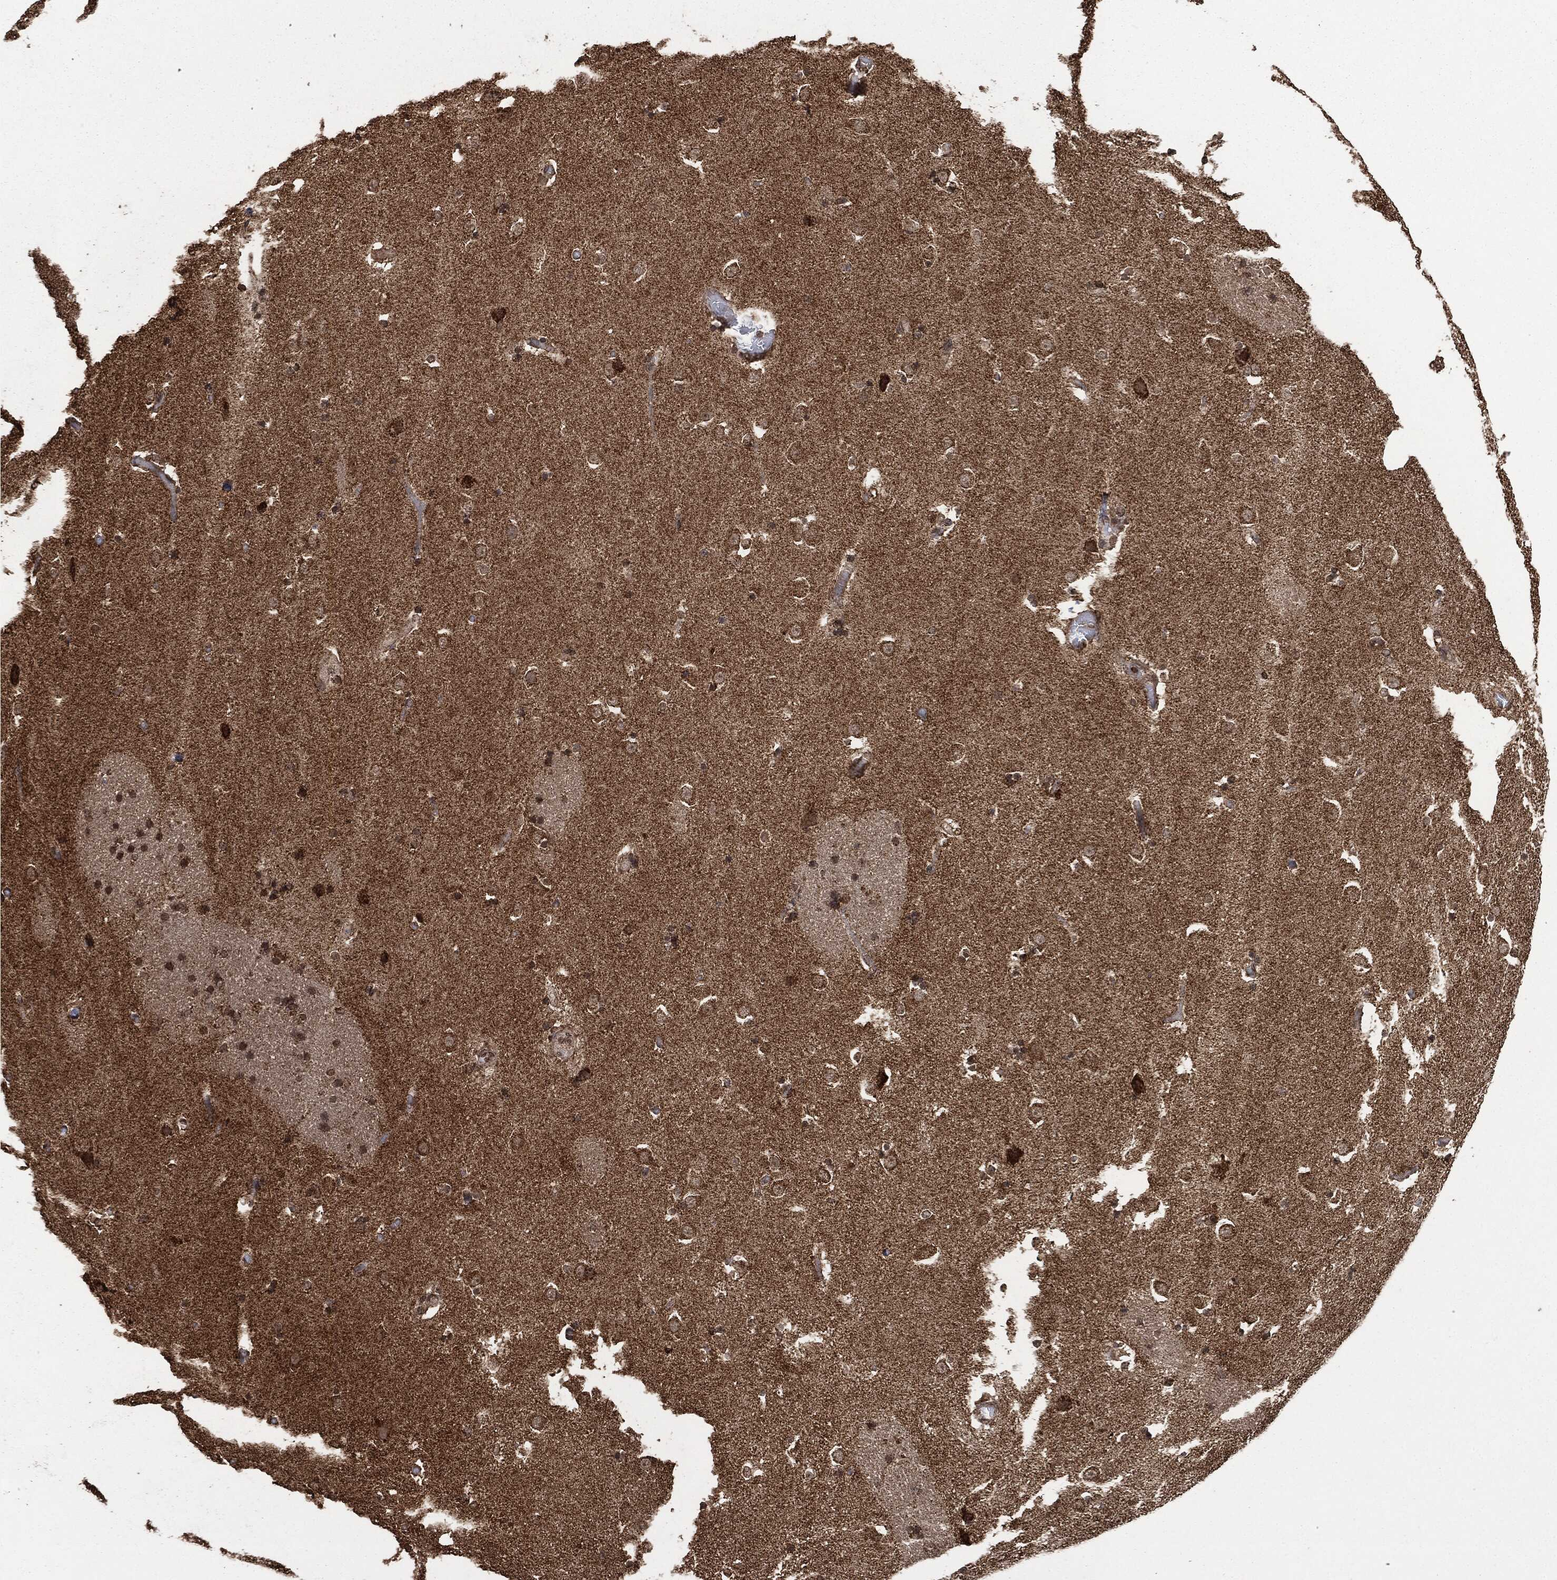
{"staining": {"intensity": "strong", "quantity": "25%-75%", "location": "cytoplasmic/membranous"}, "tissue": "caudate", "cell_type": "Glial cells", "image_type": "normal", "snomed": [{"axis": "morphology", "description": "Normal tissue, NOS"}, {"axis": "topography", "description": "Lateral ventricle wall"}], "caption": "About 25%-75% of glial cells in unremarkable caudate reveal strong cytoplasmic/membranous protein expression as visualized by brown immunohistochemical staining.", "gene": "LIG3", "patient": {"sex": "male", "age": 51}}